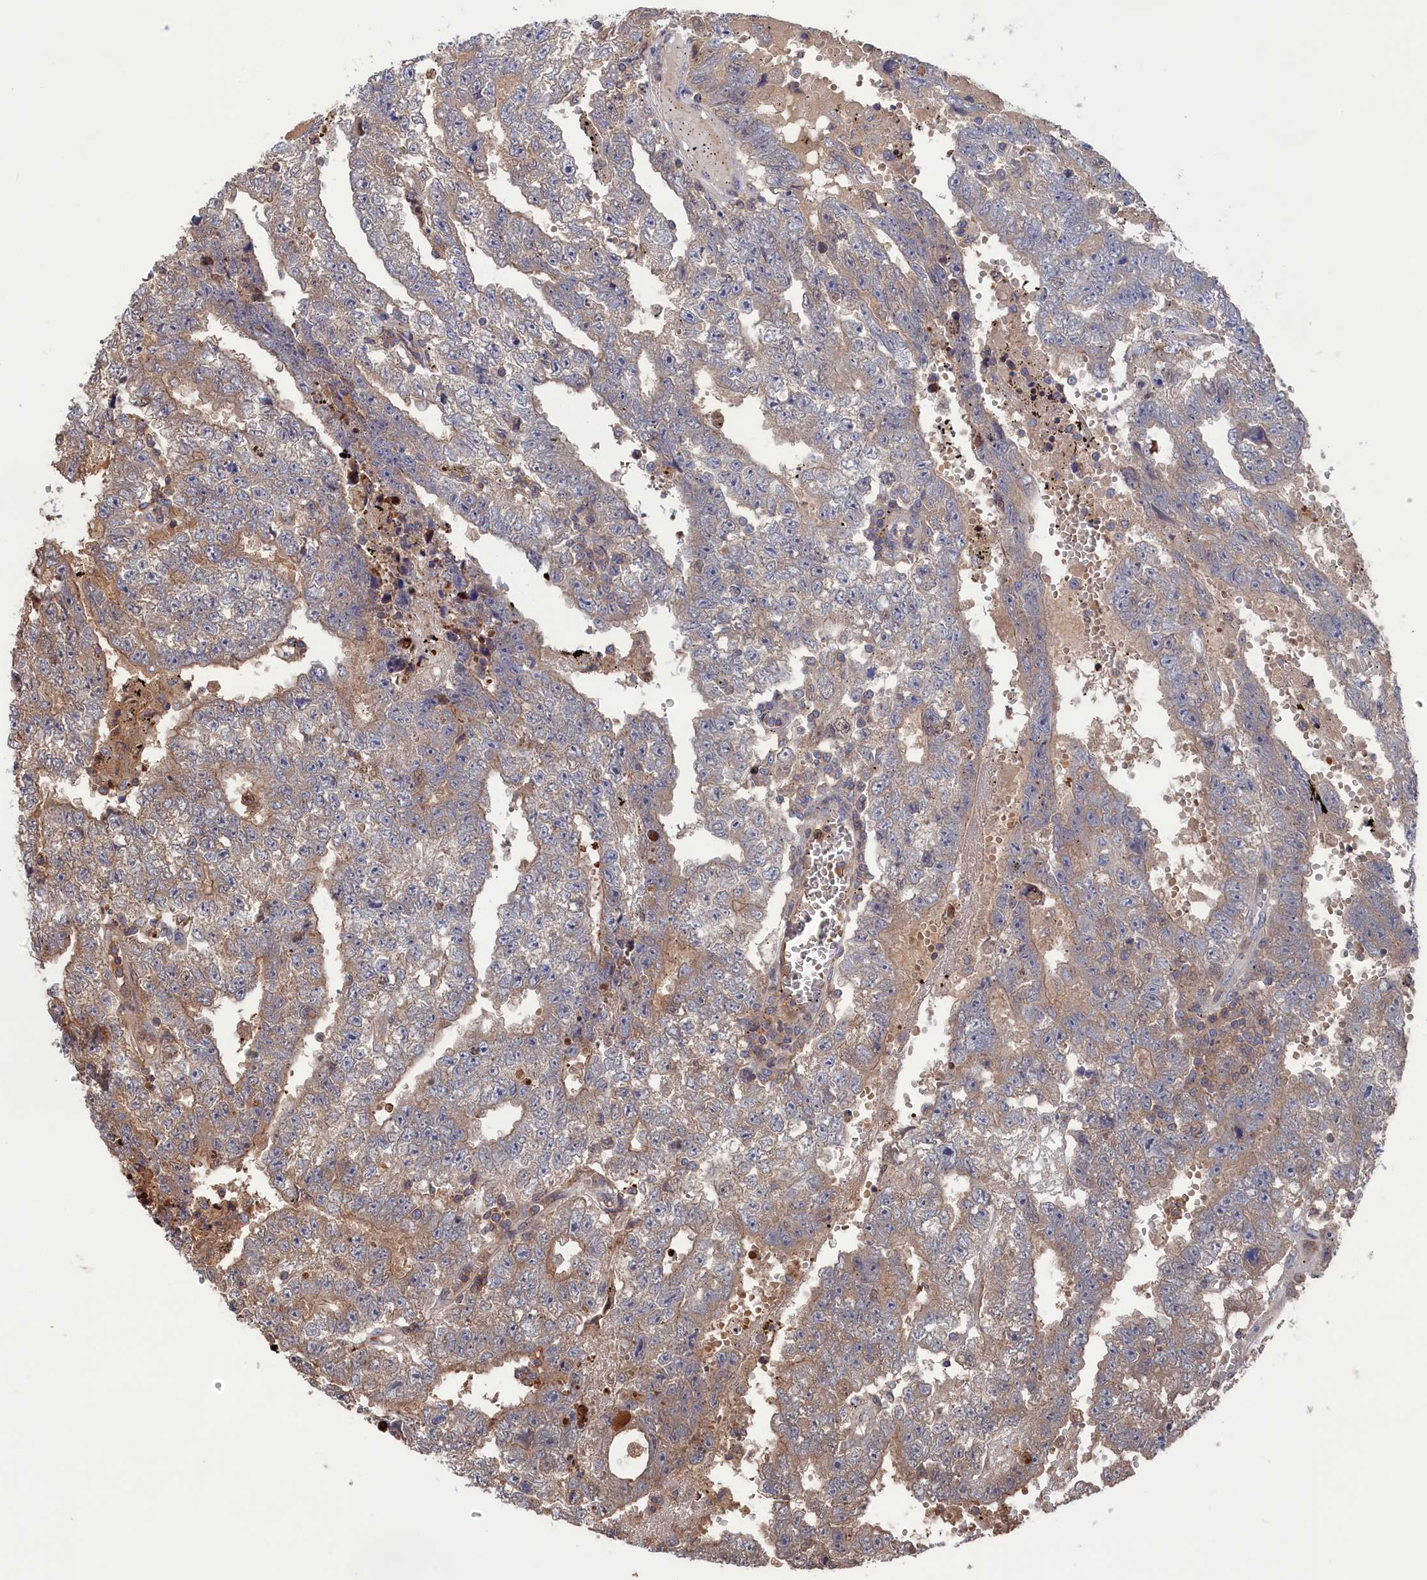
{"staining": {"intensity": "weak", "quantity": "25%-75%", "location": "cytoplasmic/membranous"}, "tissue": "testis cancer", "cell_type": "Tumor cells", "image_type": "cancer", "snomed": [{"axis": "morphology", "description": "Carcinoma, Embryonal, NOS"}, {"axis": "topography", "description": "Testis"}], "caption": "Immunohistochemistry of testis cancer reveals low levels of weak cytoplasmic/membranous staining in approximately 25%-75% of tumor cells.", "gene": "PLA2G15", "patient": {"sex": "male", "age": 25}}